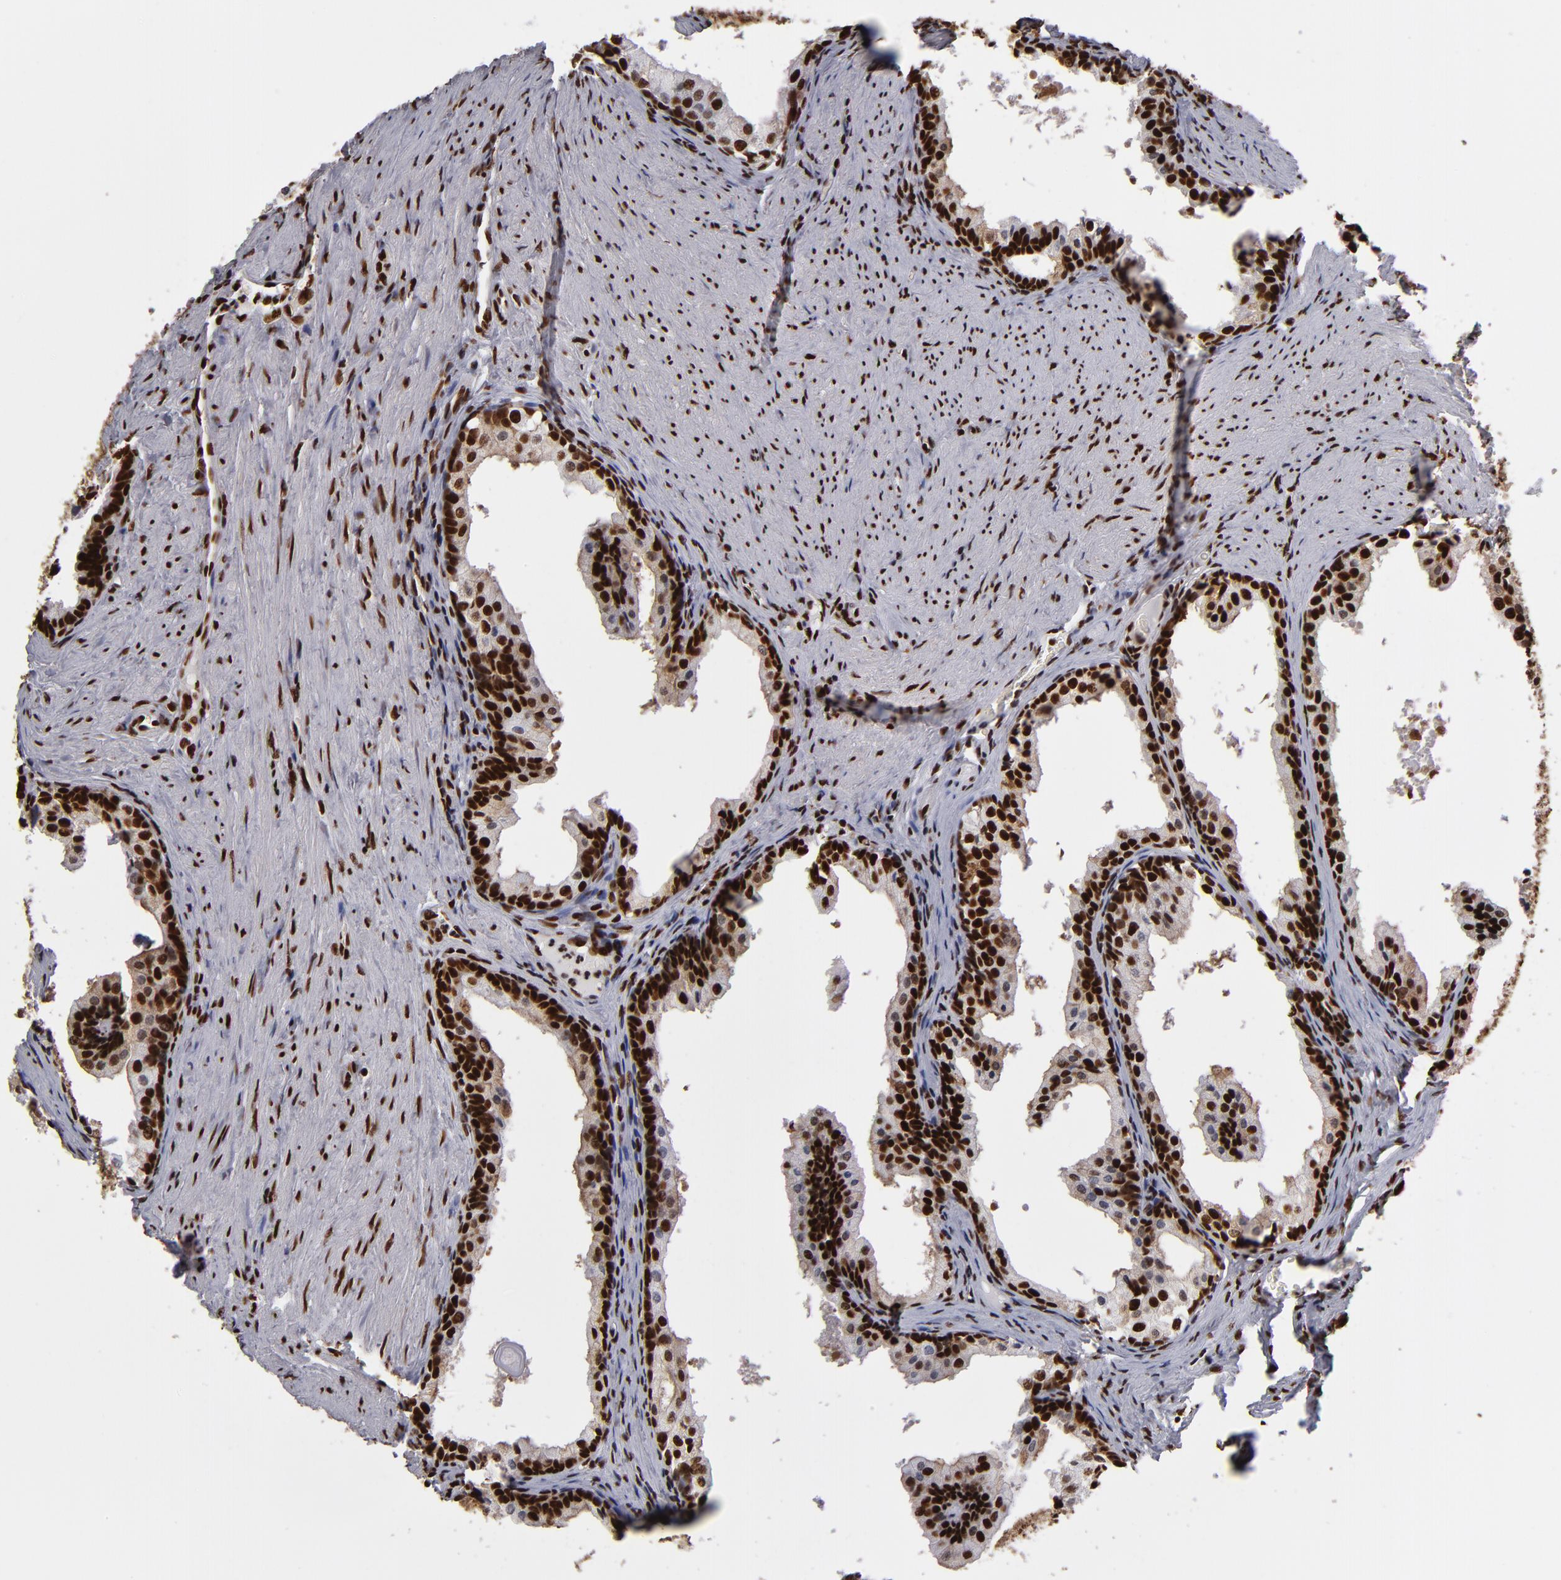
{"staining": {"intensity": "strong", "quantity": ">75%", "location": "nuclear"}, "tissue": "prostate cancer", "cell_type": "Tumor cells", "image_type": "cancer", "snomed": [{"axis": "morphology", "description": "Adenocarcinoma, Medium grade"}, {"axis": "topography", "description": "Prostate"}], "caption": "Prostate cancer stained for a protein (brown) shows strong nuclear positive staining in about >75% of tumor cells.", "gene": "MRE11", "patient": {"sex": "male", "age": 60}}